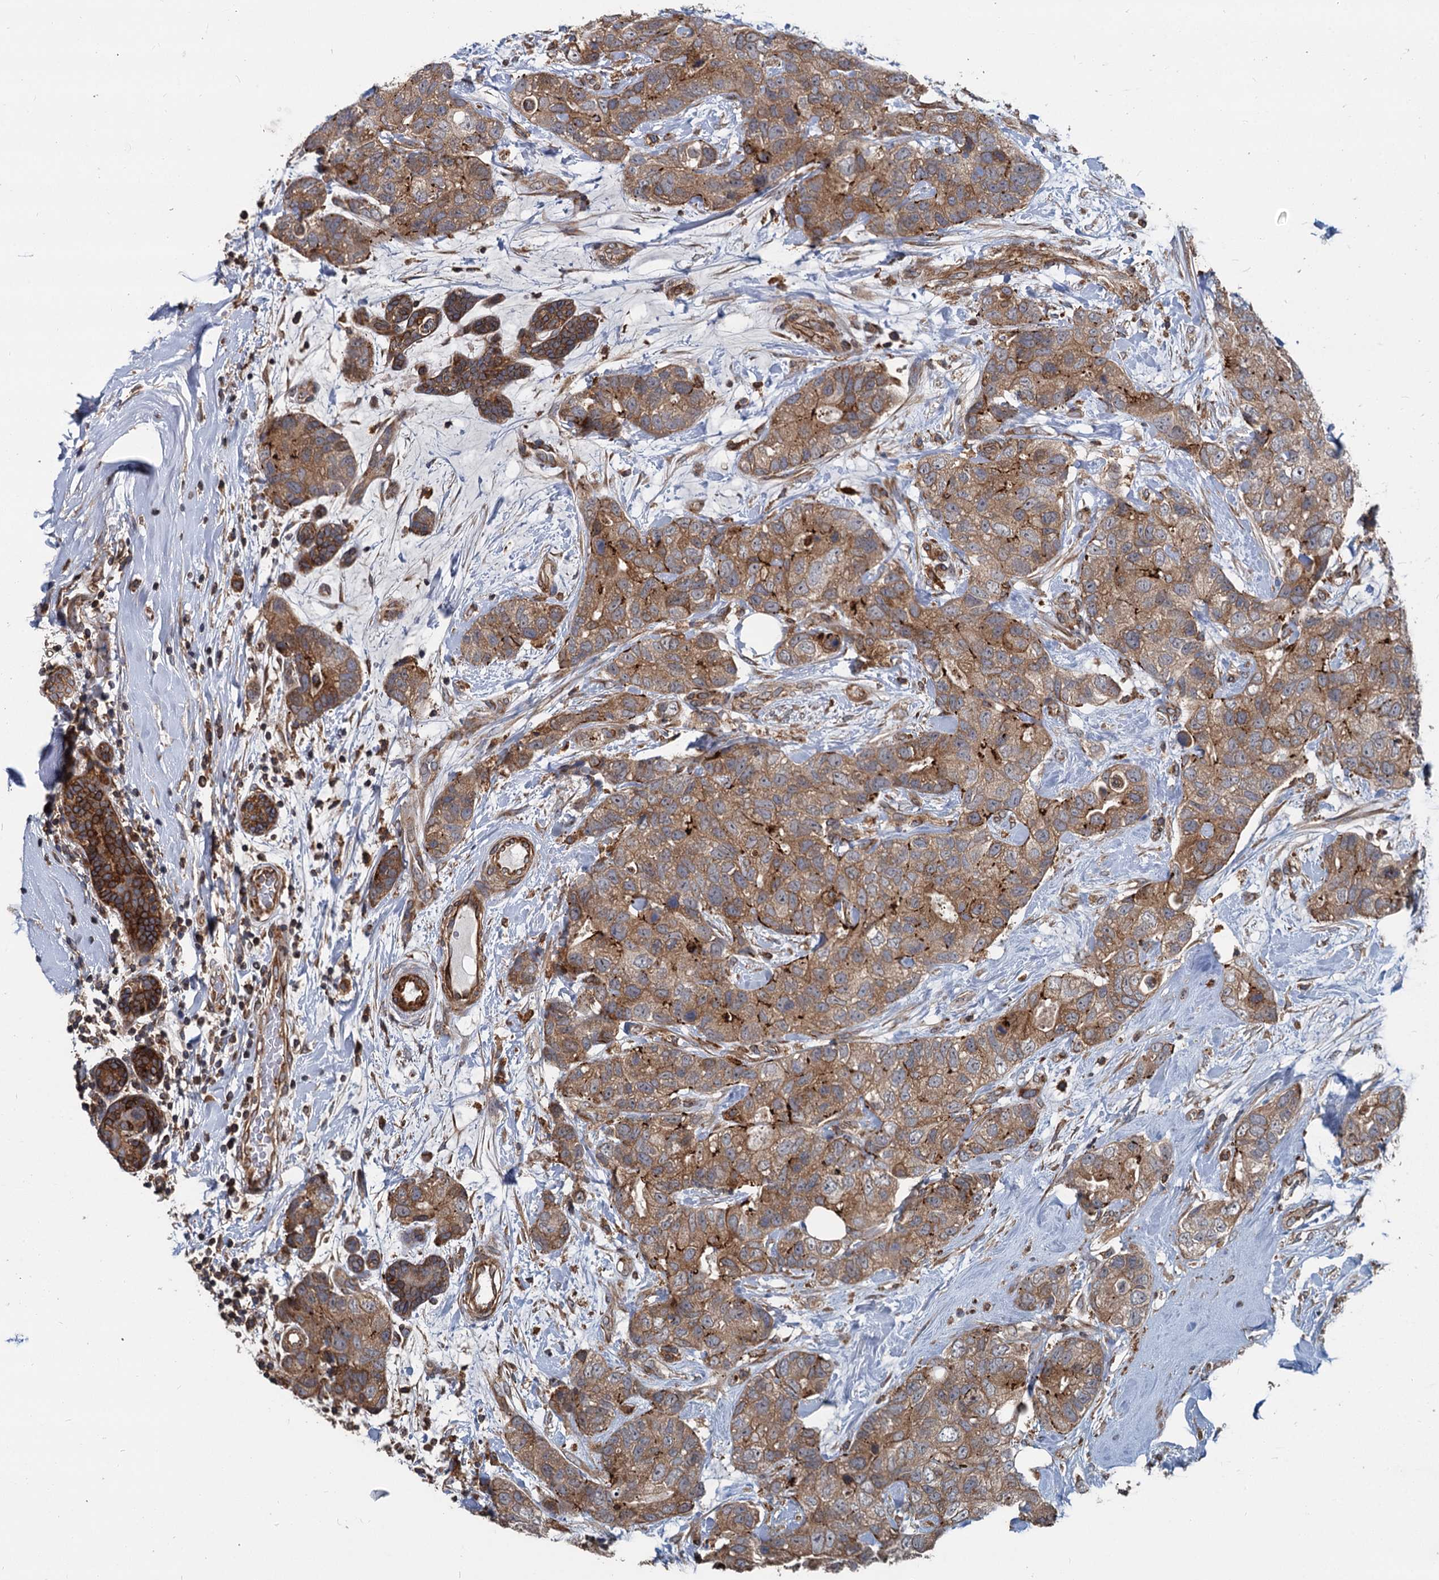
{"staining": {"intensity": "moderate", "quantity": ">75%", "location": "cytoplasmic/membranous"}, "tissue": "breast cancer", "cell_type": "Tumor cells", "image_type": "cancer", "snomed": [{"axis": "morphology", "description": "Duct carcinoma"}, {"axis": "topography", "description": "Breast"}], "caption": "Protein staining demonstrates moderate cytoplasmic/membranous expression in about >75% of tumor cells in breast cancer.", "gene": "STIM1", "patient": {"sex": "female", "age": 62}}